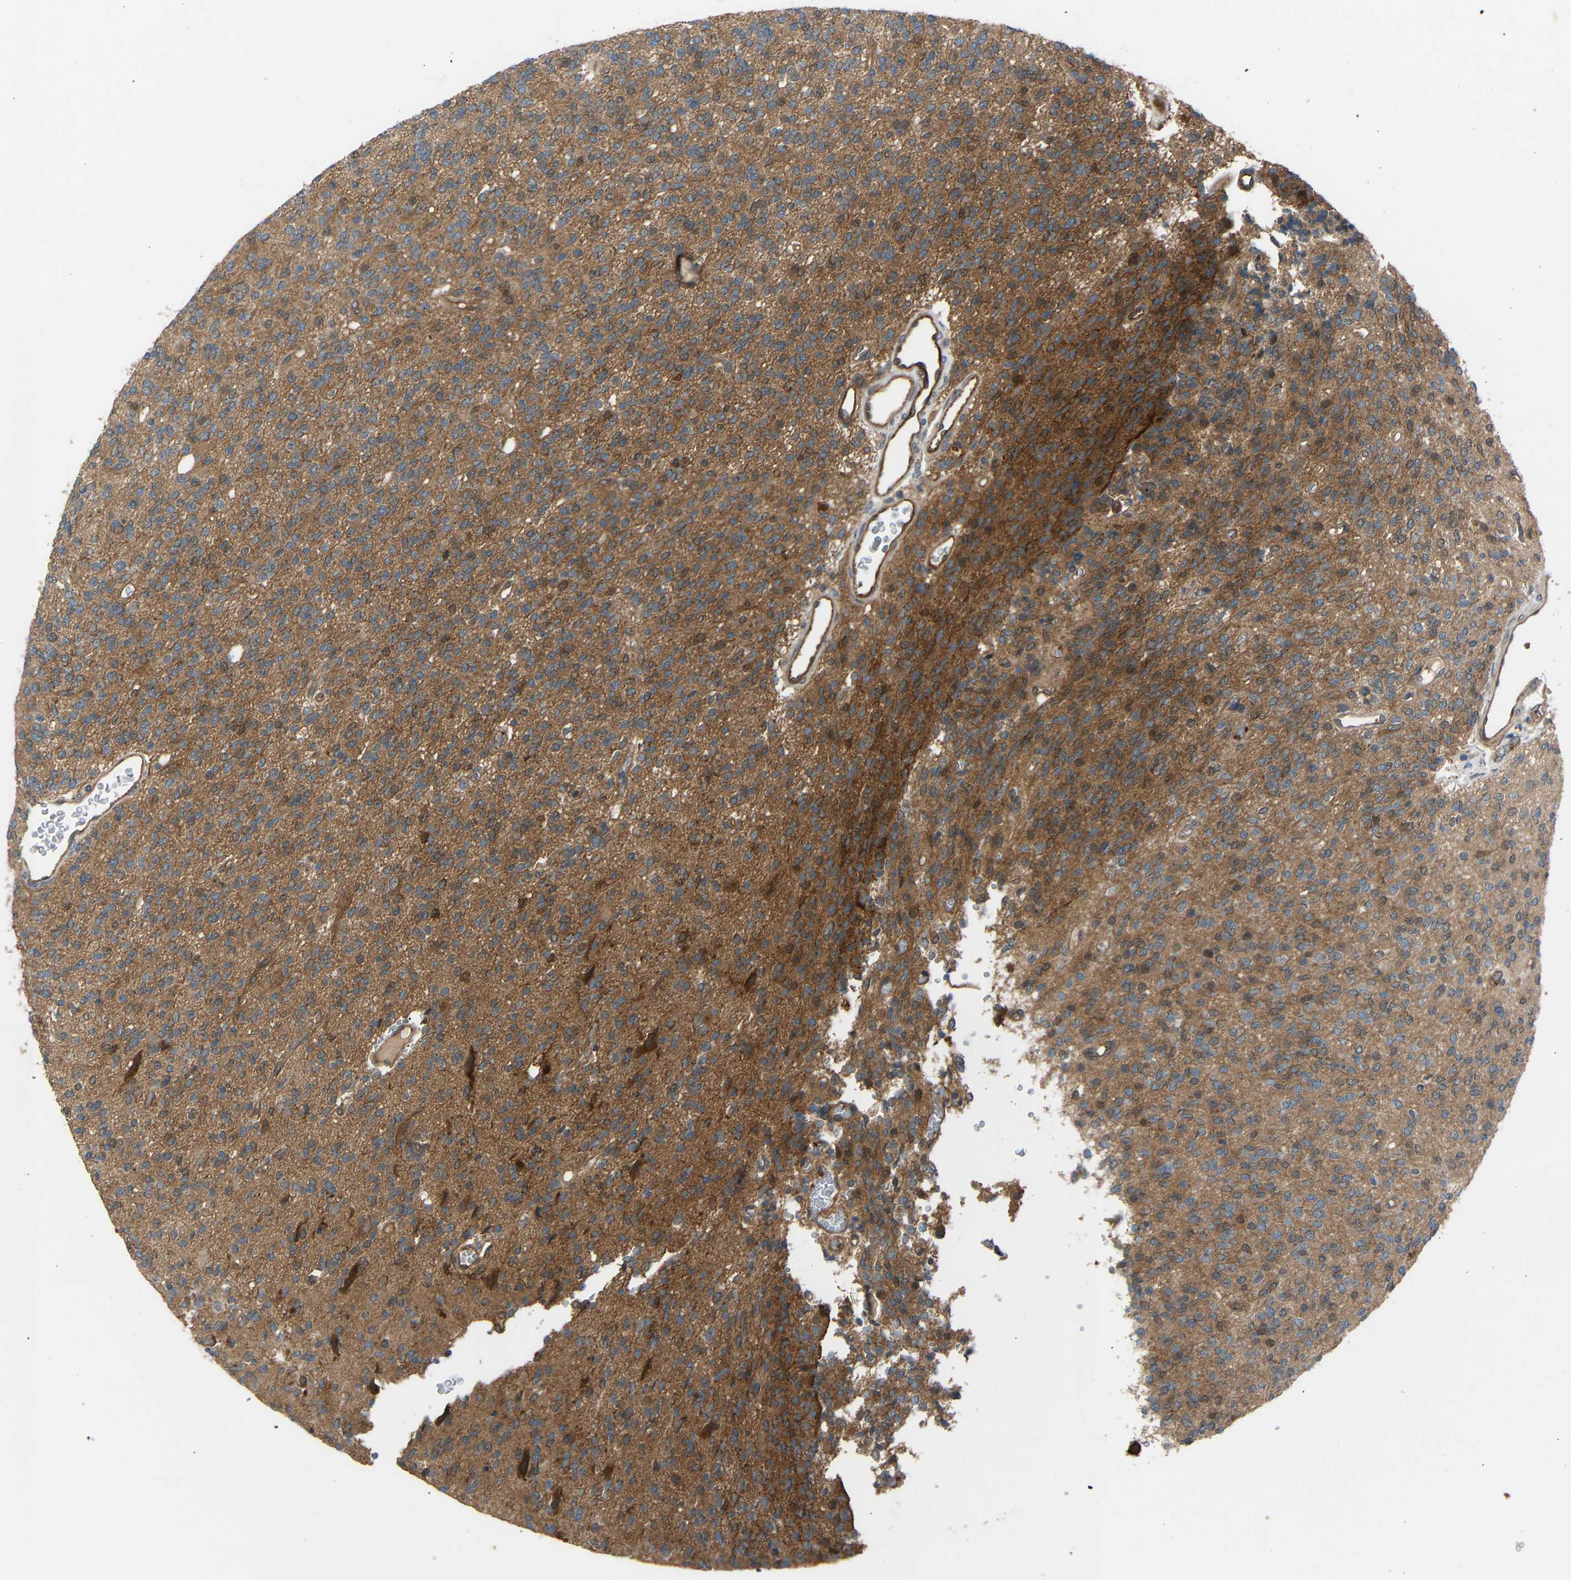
{"staining": {"intensity": "moderate", "quantity": ">75%", "location": "cytoplasmic/membranous"}, "tissue": "glioma", "cell_type": "Tumor cells", "image_type": "cancer", "snomed": [{"axis": "morphology", "description": "Glioma, malignant, High grade"}, {"axis": "topography", "description": "Brain"}], "caption": "Malignant high-grade glioma stained for a protein (brown) exhibits moderate cytoplasmic/membranous positive expression in approximately >75% of tumor cells.", "gene": "GAS2L1", "patient": {"sex": "male", "age": 34}}